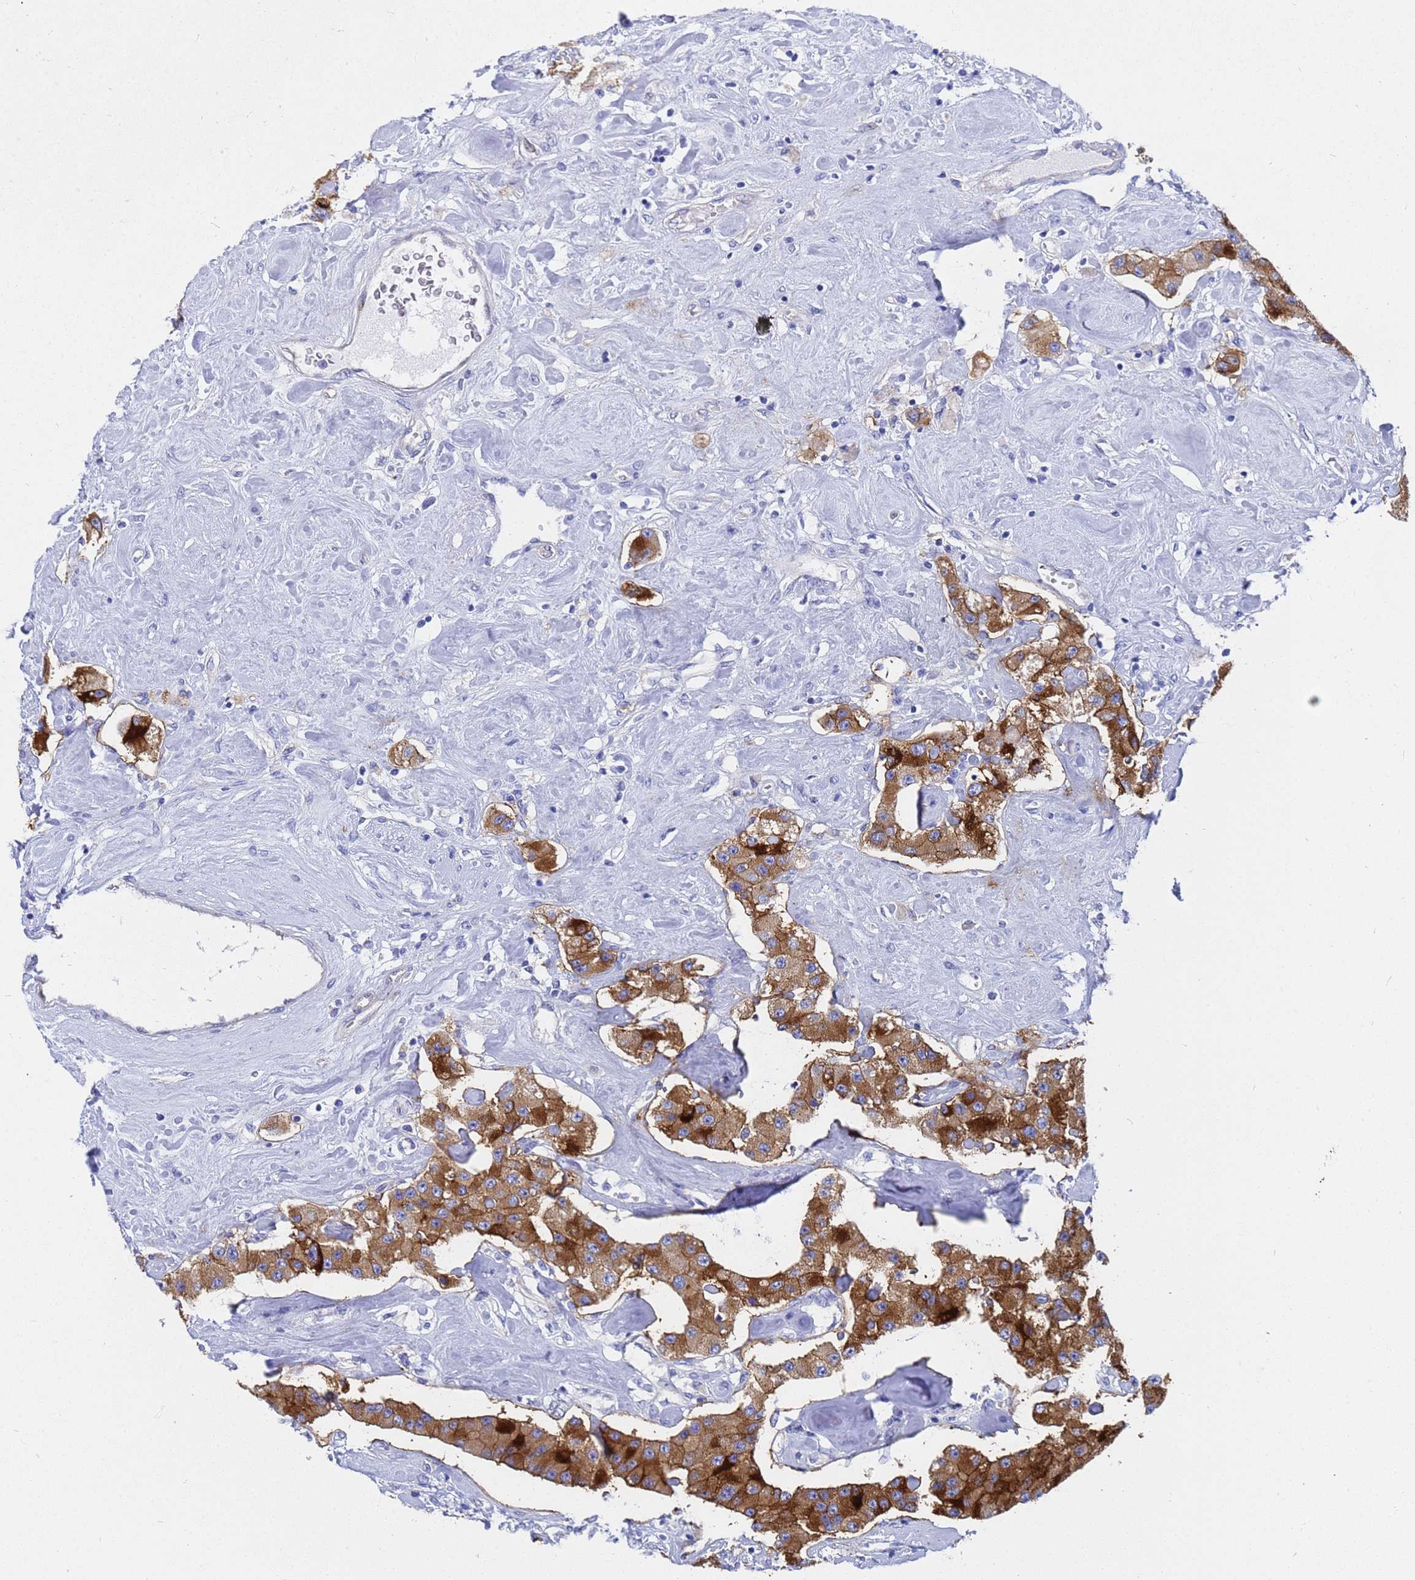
{"staining": {"intensity": "strong", "quantity": ">75%", "location": "cytoplasmic/membranous"}, "tissue": "carcinoid", "cell_type": "Tumor cells", "image_type": "cancer", "snomed": [{"axis": "morphology", "description": "Carcinoid, malignant, NOS"}, {"axis": "topography", "description": "Pancreas"}], "caption": "Protein staining by immunohistochemistry reveals strong cytoplasmic/membranous positivity in about >75% of tumor cells in carcinoid (malignant). The staining is performed using DAB brown chromogen to label protein expression. The nuclei are counter-stained blue using hematoxylin.", "gene": "TM4SF4", "patient": {"sex": "male", "age": 41}}